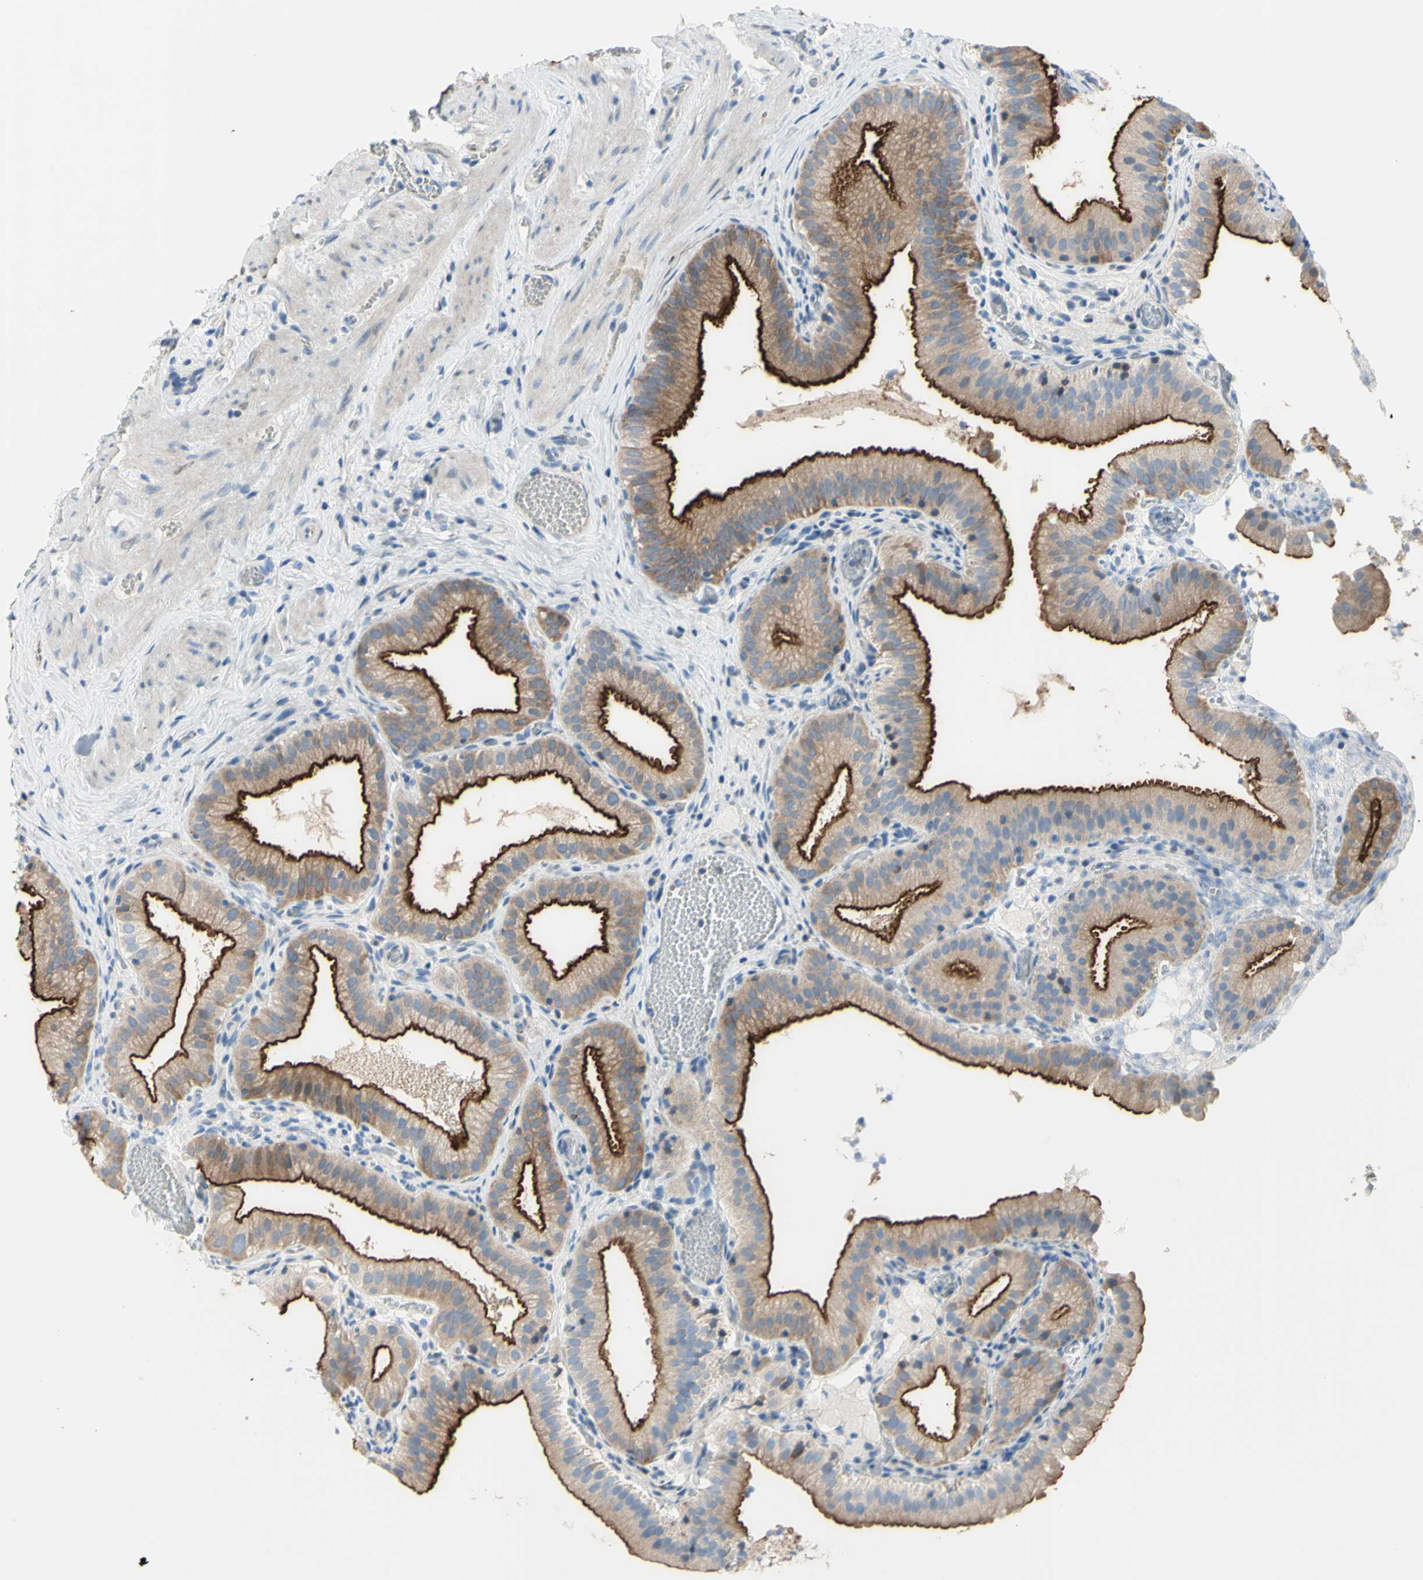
{"staining": {"intensity": "strong", "quantity": ">75%", "location": "cytoplasmic/membranous"}, "tissue": "gallbladder", "cell_type": "Glandular cells", "image_type": "normal", "snomed": [{"axis": "morphology", "description": "Normal tissue, NOS"}, {"axis": "topography", "description": "Gallbladder"}], "caption": "Immunohistochemical staining of benign gallbladder exhibits high levels of strong cytoplasmic/membranous staining in approximately >75% of glandular cells. Using DAB (3,3'-diaminobenzidine) (brown) and hematoxylin (blue) stains, captured at high magnification using brightfield microscopy.", "gene": "MUC1", "patient": {"sex": "male", "age": 54}}